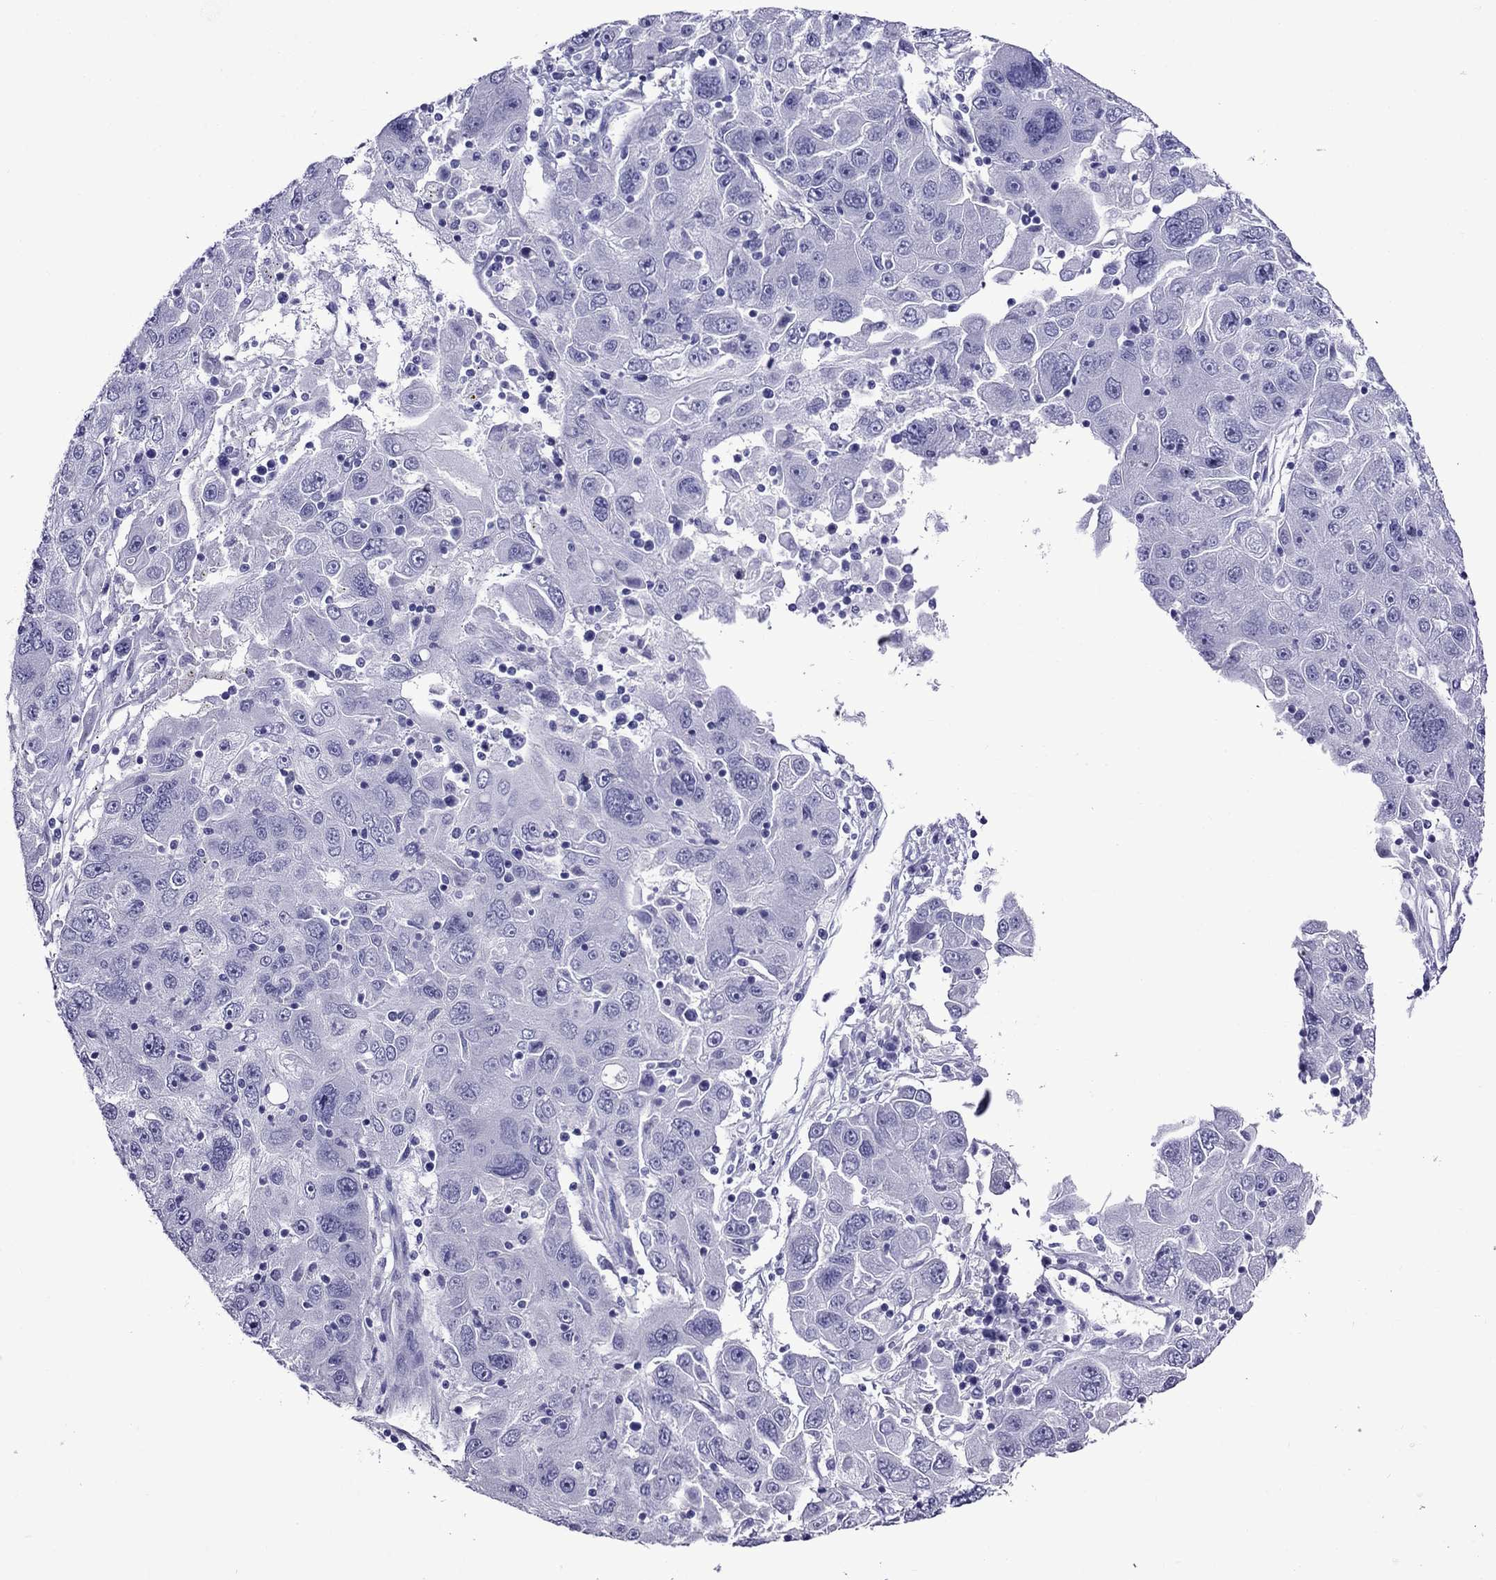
{"staining": {"intensity": "negative", "quantity": "none", "location": "none"}, "tissue": "stomach cancer", "cell_type": "Tumor cells", "image_type": "cancer", "snomed": [{"axis": "morphology", "description": "Adenocarcinoma, NOS"}, {"axis": "topography", "description": "Stomach"}], "caption": "IHC of human adenocarcinoma (stomach) reveals no staining in tumor cells.", "gene": "CRYBA1", "patient": {"sex": "male", "age": 56}}